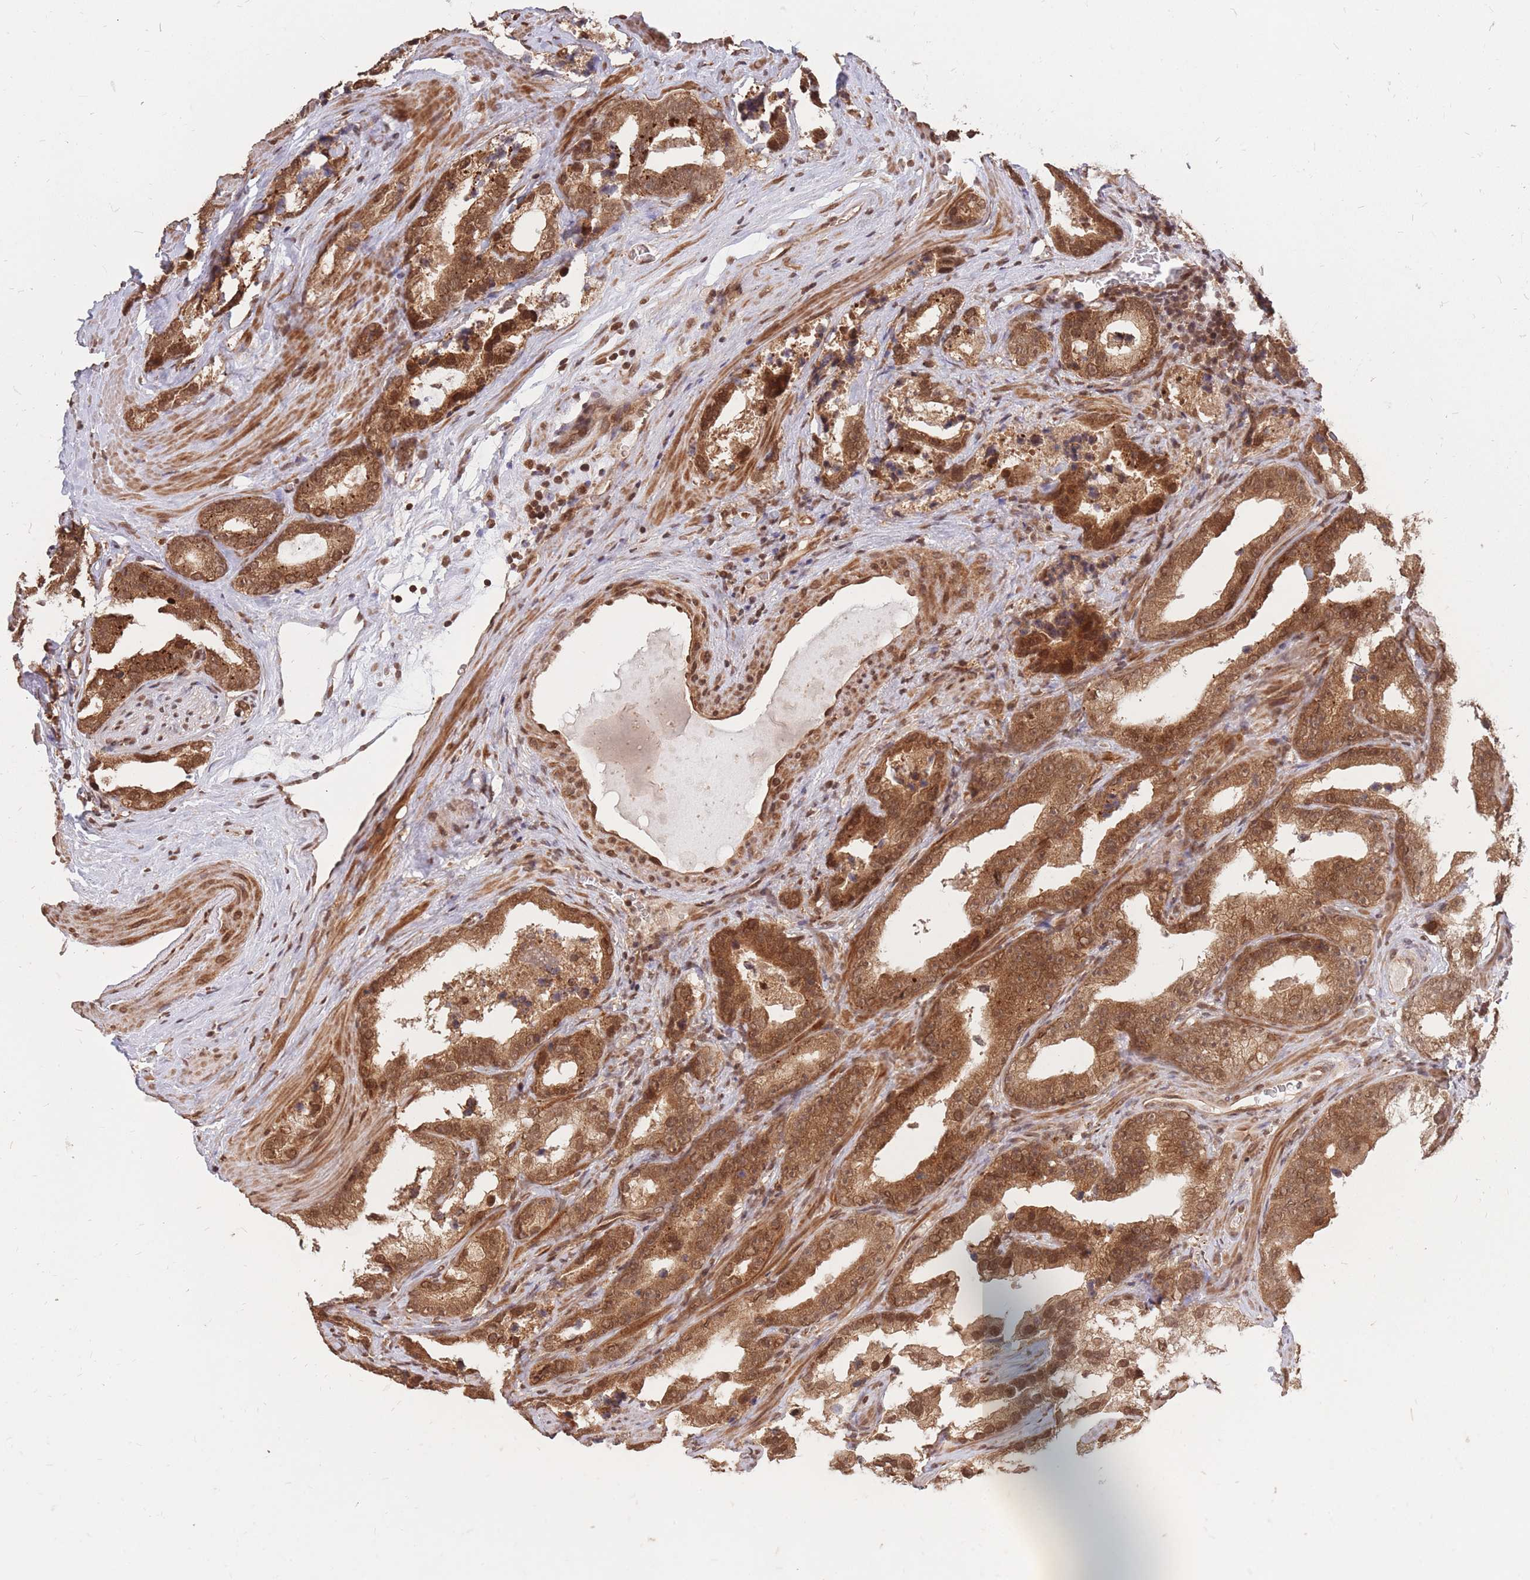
{"staining": {"intensity": "strong", "quantity": ">75%", "location": "cytoplasmic/membranous,nuclear"}, "tissue": "prostate cancer", "cell_type": "Tumor cells", "image_type": "cancer", "snomed": [{"axis": "morphology", "description": "Adenocarcinoma, High grade"}, {"axis": "topography", "description": "Prostate"}], "caption": "Human prostate cancer stained with a protein marker displays strong staining in tumor cells.", "gene": "SRA1", "patient": {"sex": "male", "age": 62}}